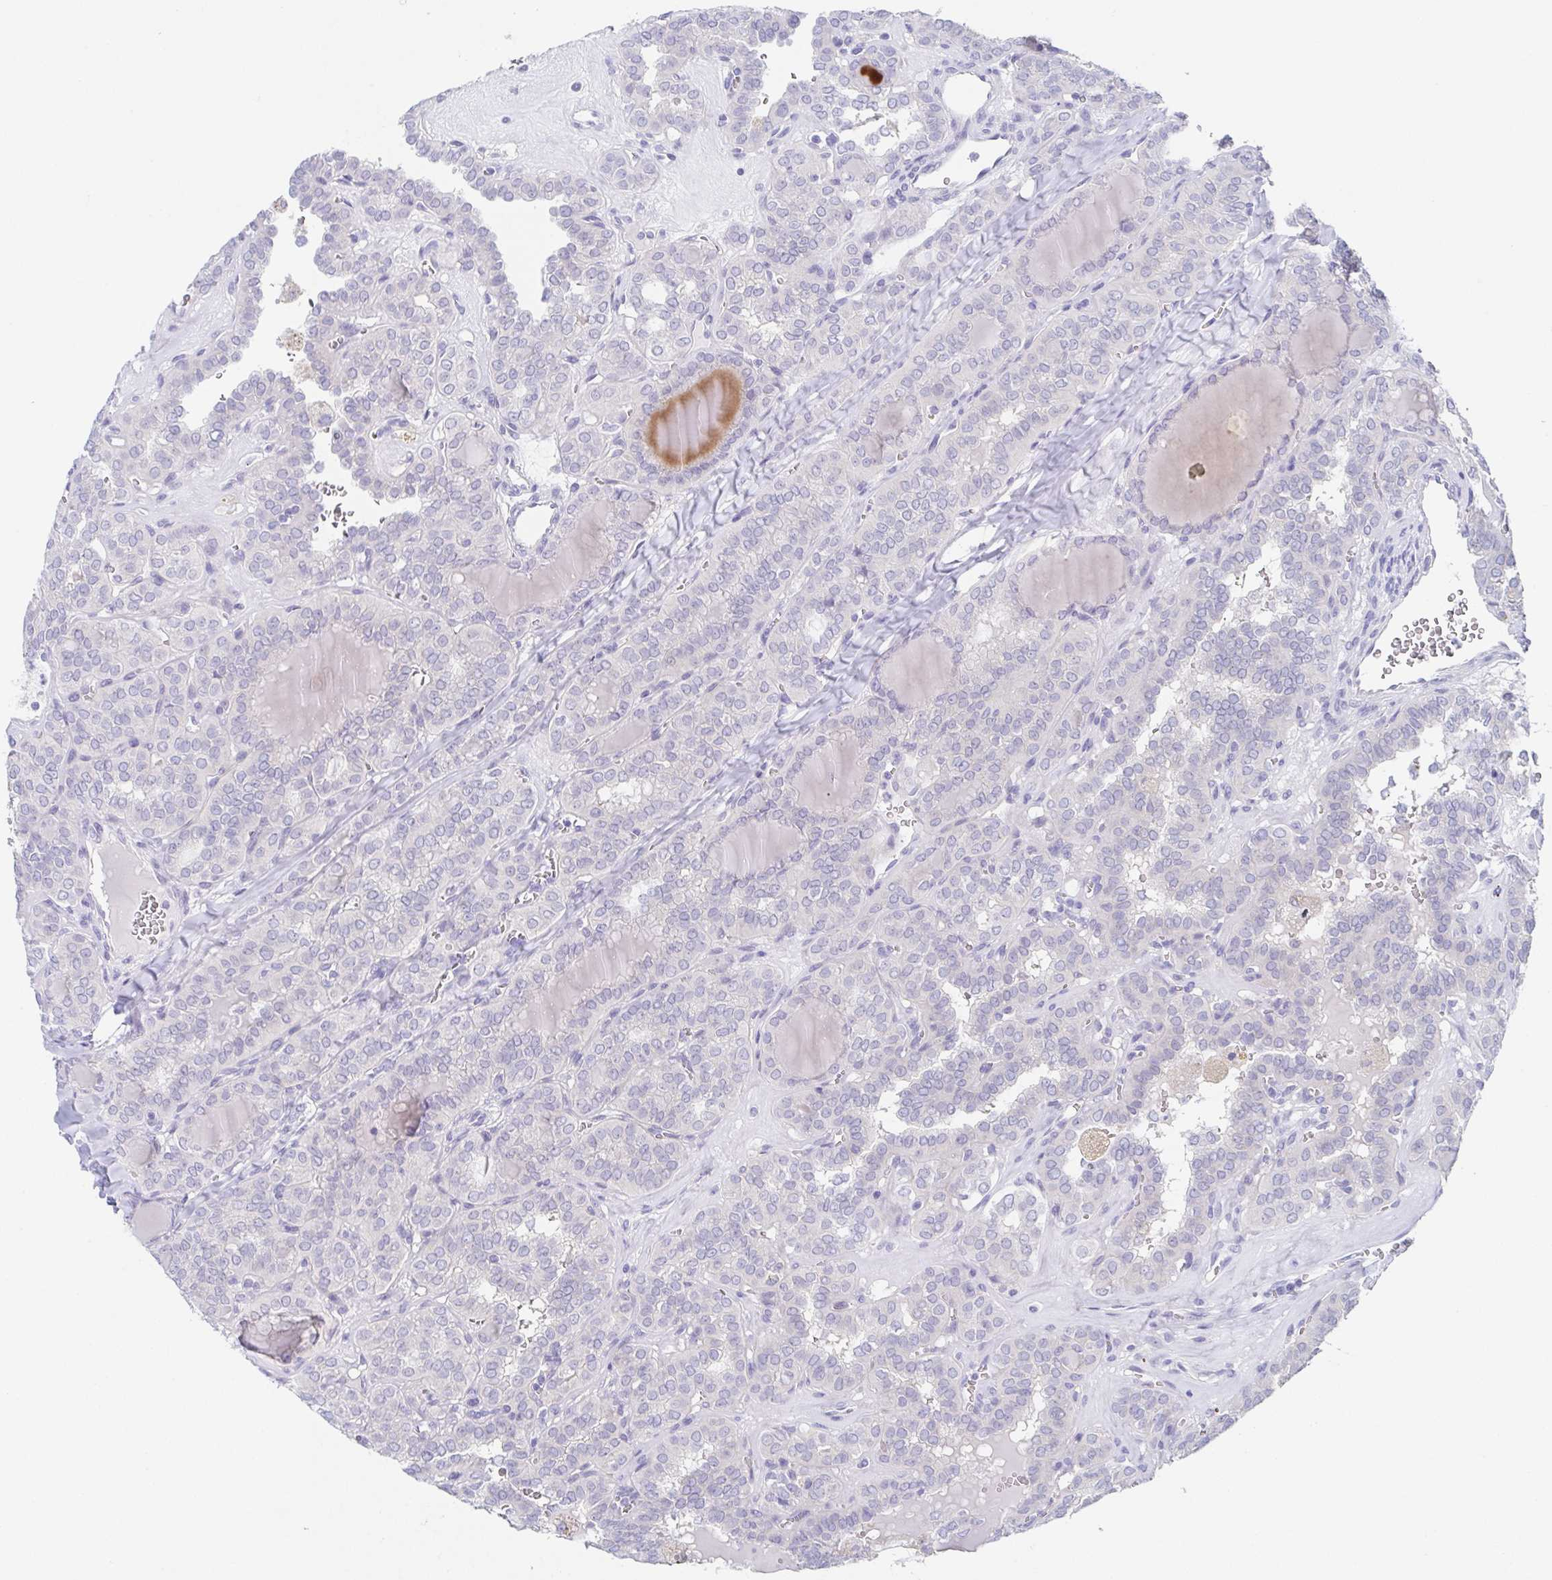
{"staining": {"intensity": "negative", "quantity": "none", "location": "none"}, "tissue": "thyroid cancer", "cell_type": "Tumor cells", "image_type": "cancer", "snomed": [{"axis": "morphology", "description": "Papillary adenocarcinoma, NOS"}, {"axis": "topography", "description": "Thyroid gland"}], "caption": "Immunohistochemical staining of human thyroid cancer demonstrates no significant expression in tumor cells.", "gene": "HTR2A", "patient": {"sex": "female", "age": 41}}